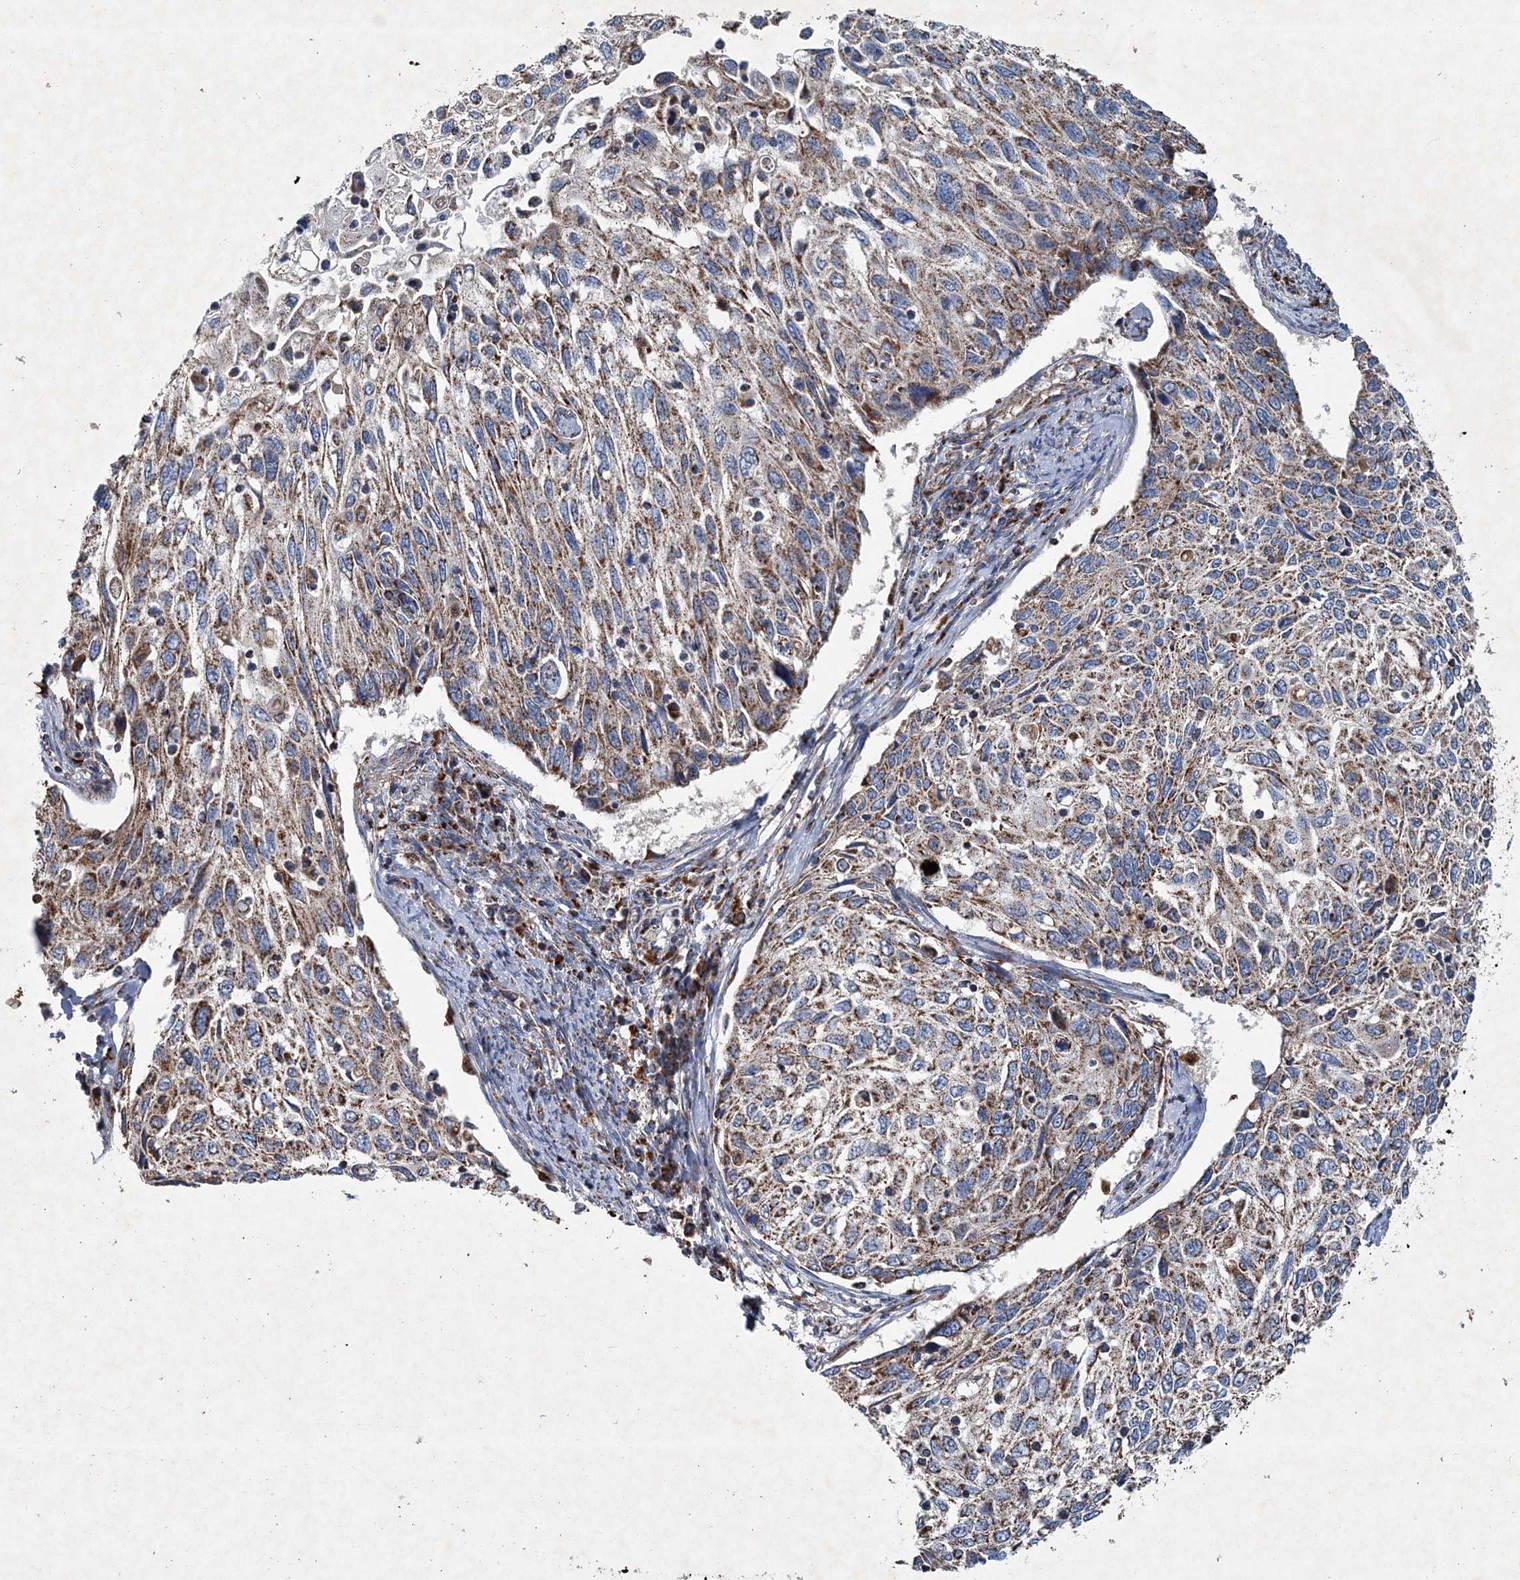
{"staining": {"intensity": "moderate", "quantity": ">75%", "location": "cytoplasmic/membranous"}, "tissue": "cervical cancer", "cell_type": "Tumor cells", "image_type": "cancer", "snomed": [{"axis": "morphology", "description": "Squamous cell carcinoma, NOS"}, {"axis": "topography", "description": "Cervix"}], "caption": "This histopathology image exhibits cervical squamous cell carcinoma stained with immunohistochemistry (IHC) to label a protein in brown. The cytoplasmic/membranous of tumor cells show moderate positivity for the protein. Nuclei are counter-stained blue.", "gene": "SPAG16", "patient": {"sex": "female", "age": 70}}